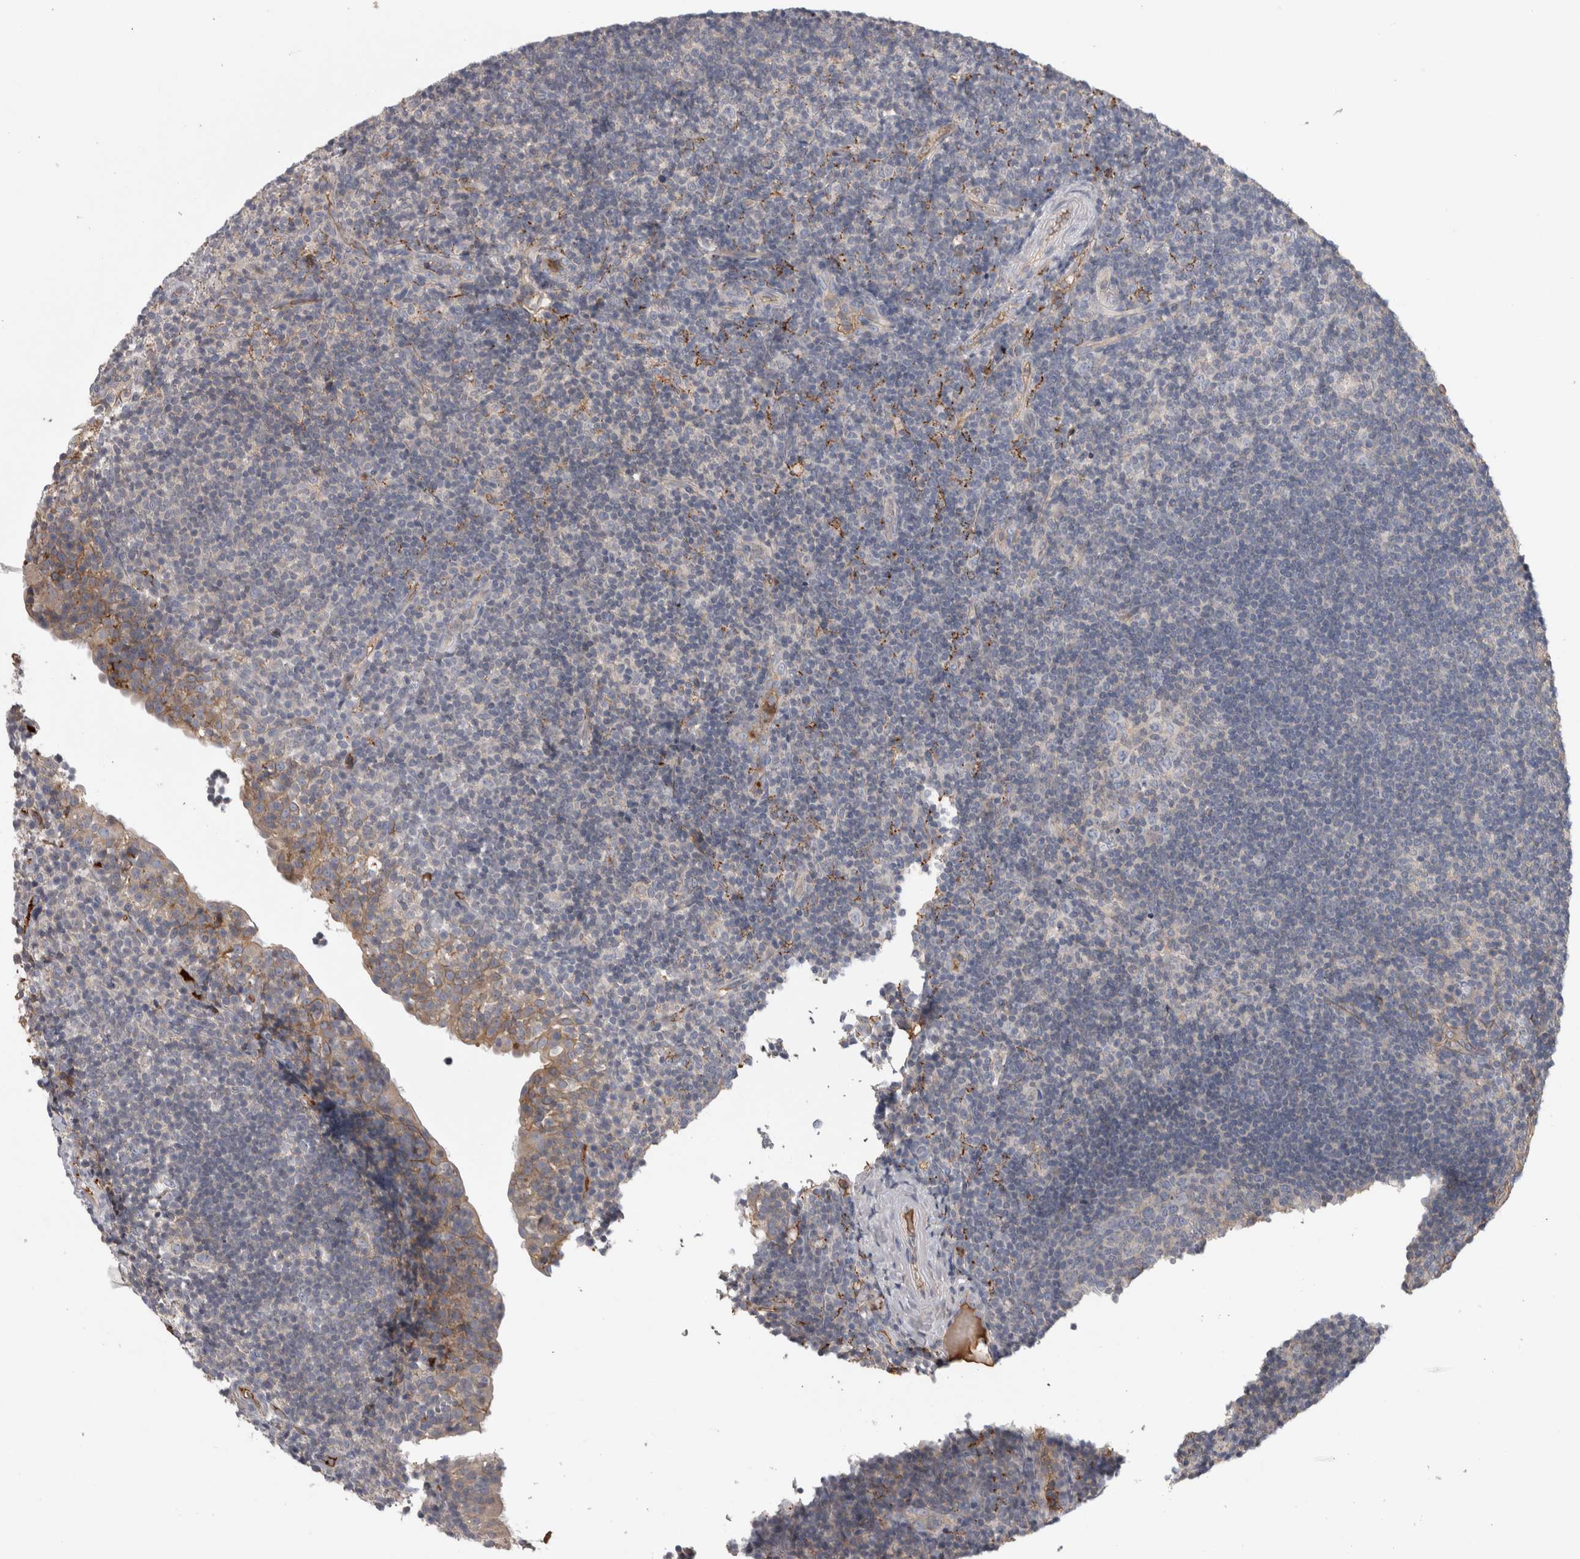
{"staining": {"intensity": "negative", "quantity": "none", "location": "none"}, "tissue": "tonsil", "cell_type": "Germinal center cells", "image_type": "normal", "snomed": [{"axis": "morphology", "description": "Normal tissue, NOS"}, {"axis": "topography", "description": "Tonsil"}], "caption": "Immunohistochemistry photomicrograph of benign tonsil: human tonsil stained with DAB (3,3'-diaminobenzidine) reveals no significant protein staining in germinal center cells.", "gene": "TBCE", "patient": {"sex": "female", "age": 40}}